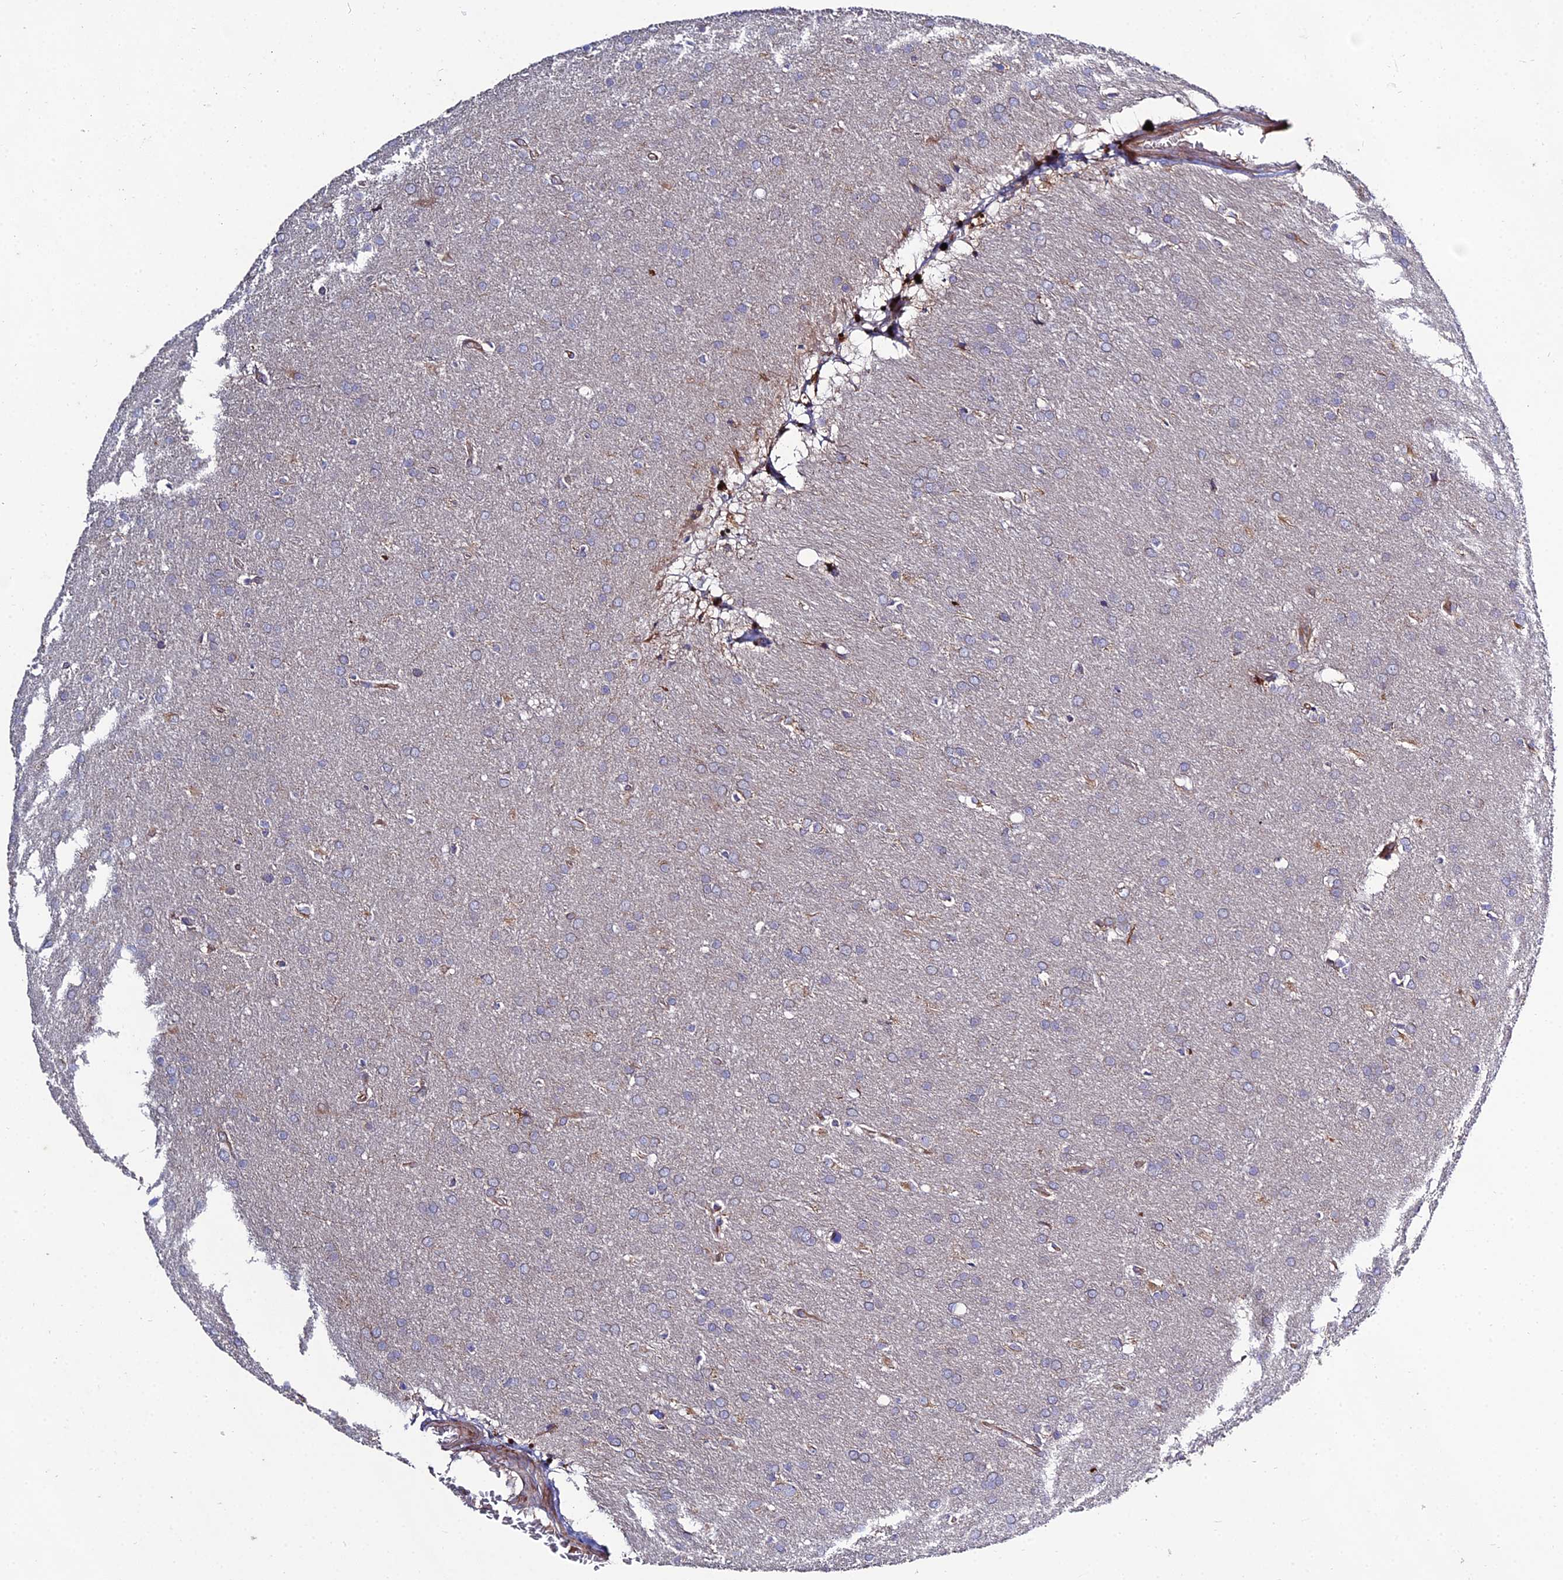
{"staining": {"intensity": "weak", "quantity": "25%-75%", "location": "cytoplasmic/membranous"}, "tissue": "glioma", "cell_type": "Tumor cells", "image_type": "cancer", "snomed": [{"axis": "morphology", "description": "Glioma, malignant, Low grade"}, {"axis": "topography", "description": "Brain"}], "caption": "Tumor cells exhibit low levels of weak cytoplasmic/membranous staining in about 25%-75% of cells in human malignant low-grade glioma. Using DAB (brown) and hematoxylin (blue) stains, captured at high magnification using brightfield microscopy.", "gene": "ARL6IP1", "patient": {"sex": "female", "age": 32}}